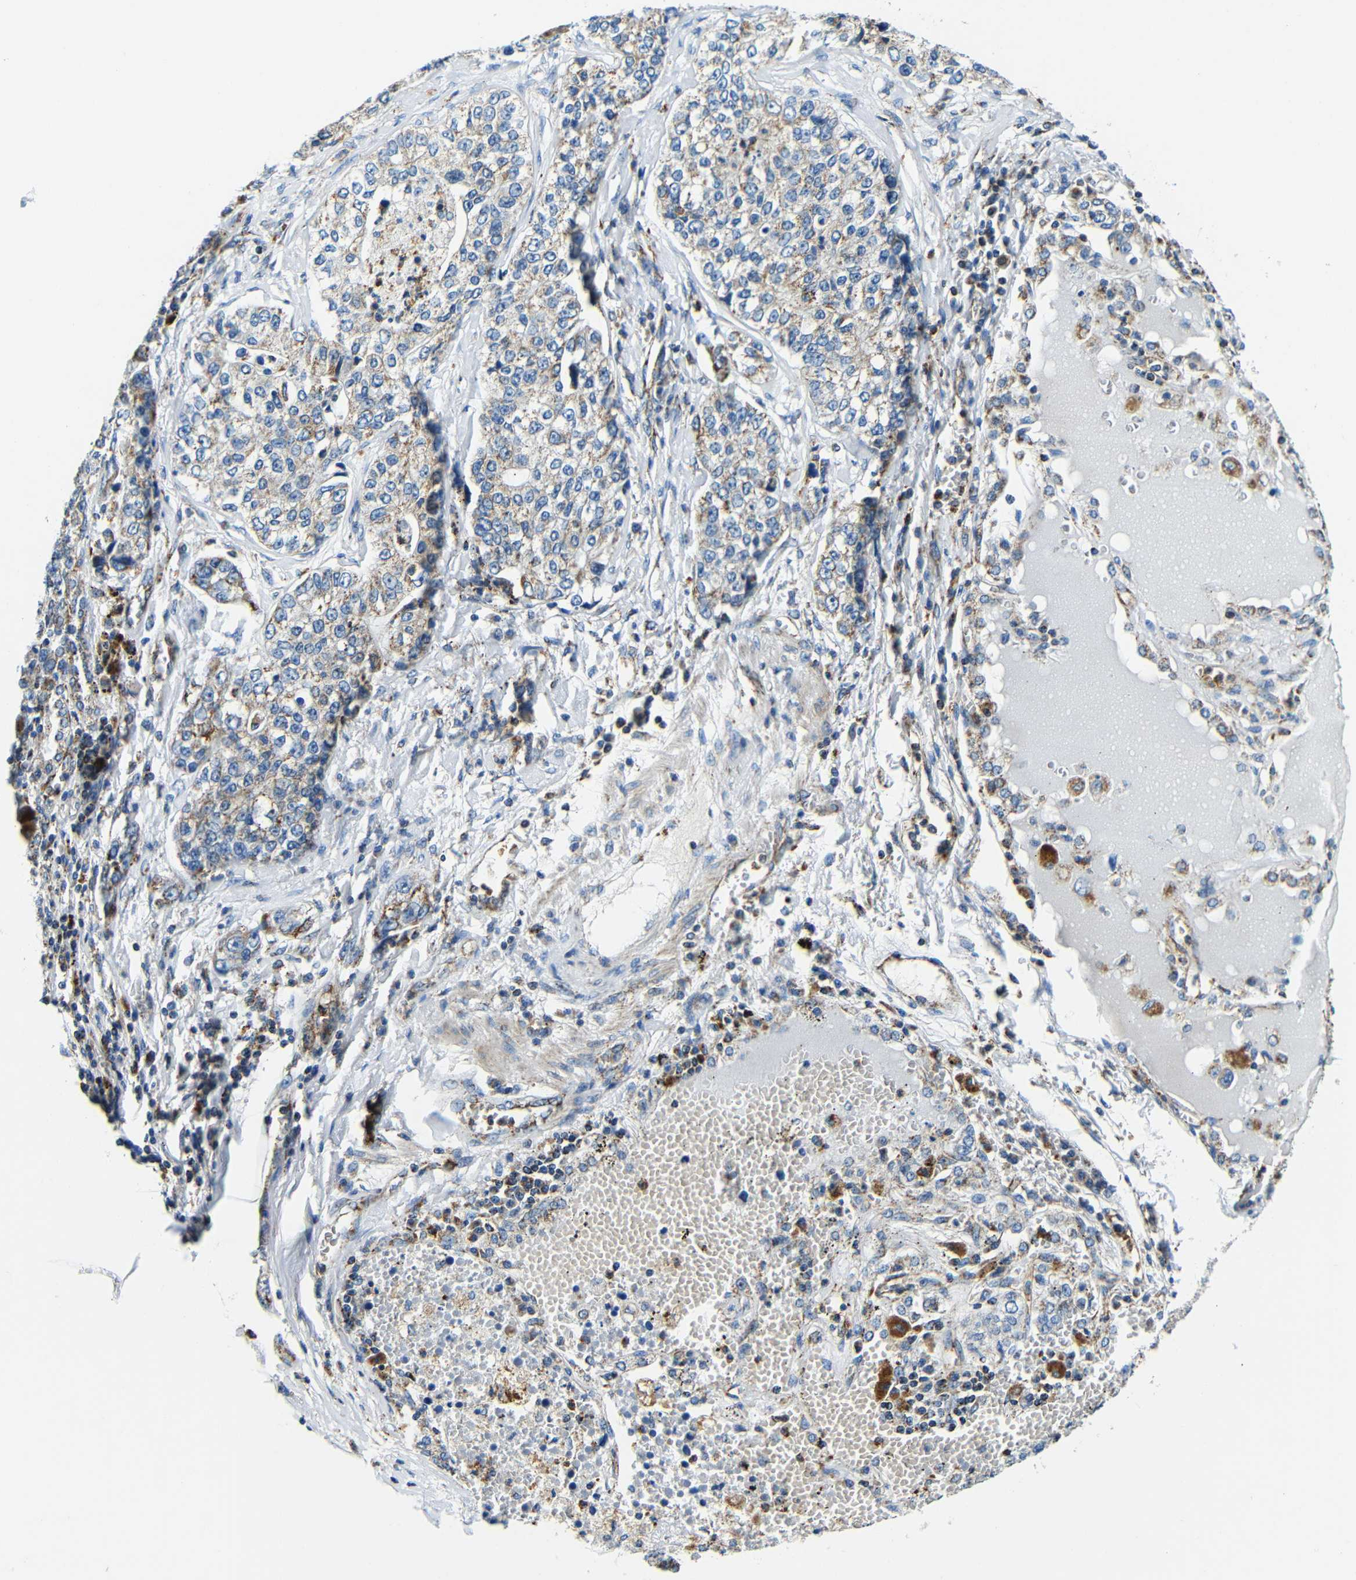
{"staining": {"intensity": "moderate", "quantity": "25%-75%", "location": "cytoplasmic/membranous"}, "tissue": "lung cancer", "cell_type": "Tumor cells", "image_type": "cancer", "snomed": [{"axis": "morphology", "description": "Adenocarcinoma, NOS"}, {"axis": "topography", "description": "Lung"}], "caption": "This image shows lung cancer (adenocarcinoma) stained with IHC to label a protein in brown. The cytoplasmic/membranous of tumor cells show moderate positivity for the protein. Nuclei are counter-stained blue.", "gene": "GALNT18", "patient": {"sex": "male", "age": 49}}